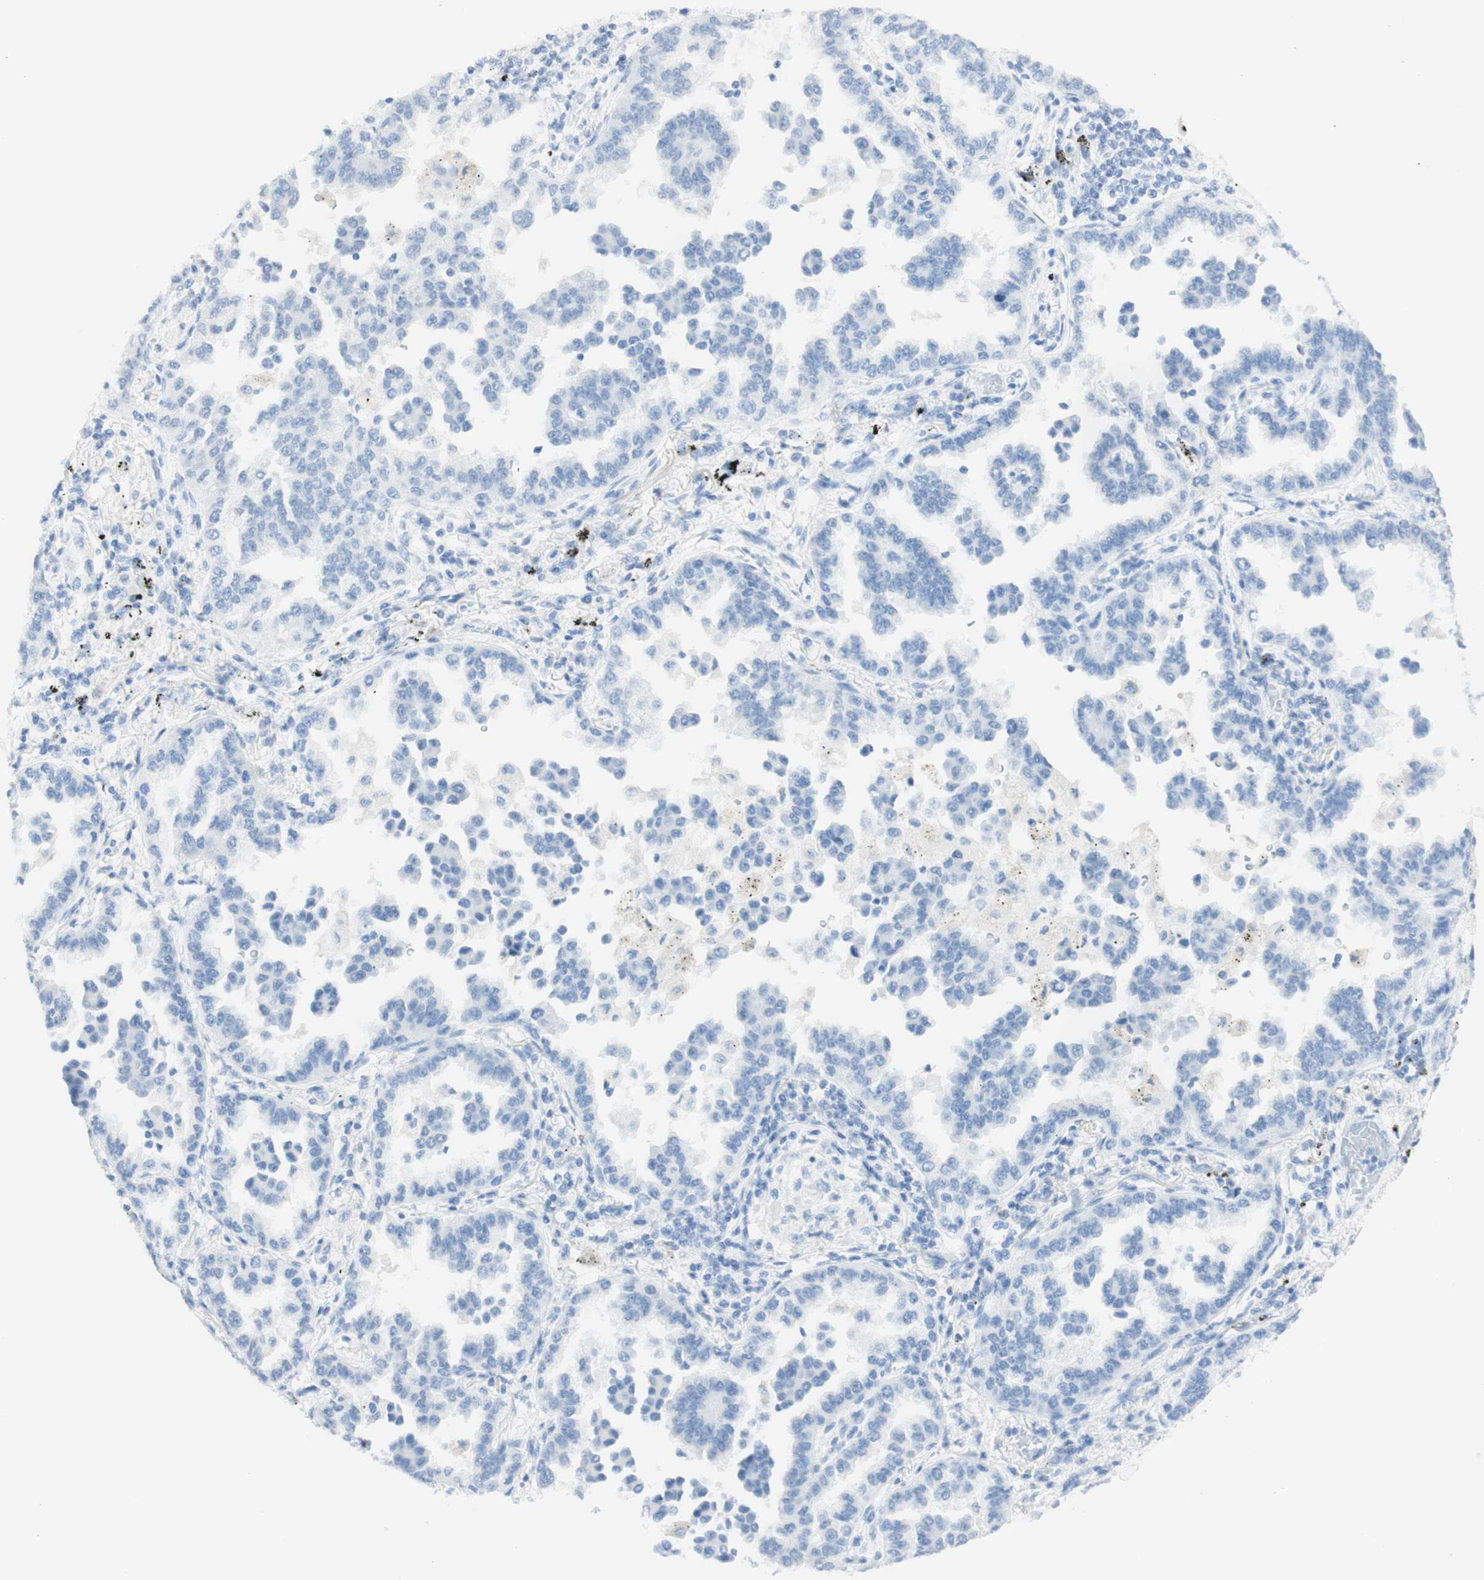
{"staining": {"intensity": "negative", "quantity": "none", "location": "none"}, "tissue": "lung cancer", "cell_type": "Tumor cells", "image_type": "cancer", "snomed": [{"axis": "morphology", "description": "Normal tissue, NOS"}, {"axis": "morphology", "description": "Adenocarcinoma, NOS"}, {"axis": "topography", "description": "Lung"}], "caption": "This is a image of immunohistochemistry staining of lung adenocarcinoma, which shows no positivity in tumor cells.", "gene": "TPO", "patient": {"sex": "male", "age": 59}}